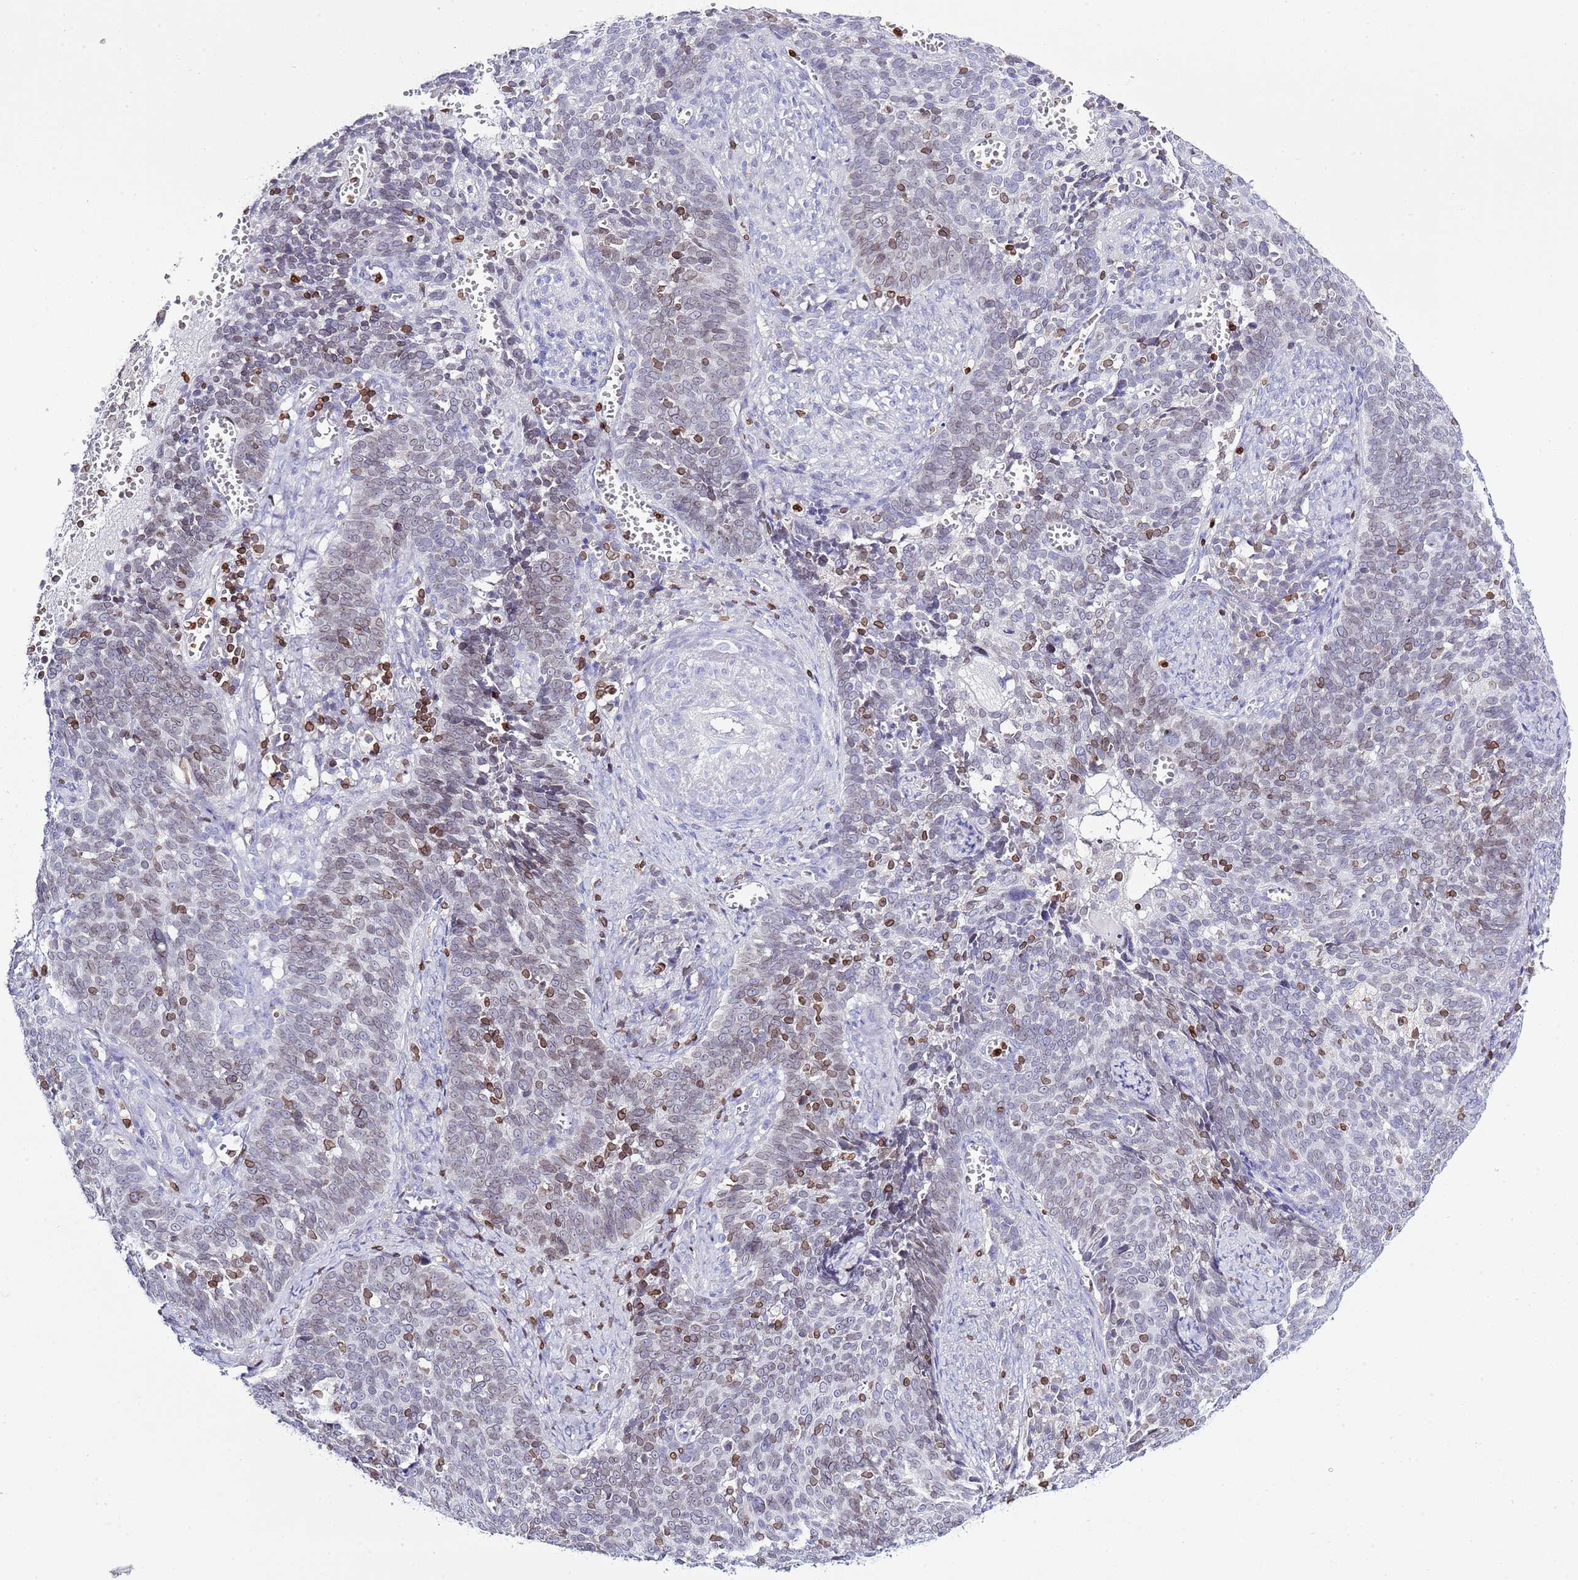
{"staining": {"intensity": "weak", "quantity": "25%-75%", "location": "cytoplasmic/membranous,nuclear"}, "tissue": "cervical cancer", "cell_type": "Tumor cells", "image_type": "cancer", "snomed": [{"axis": "morphology", "description": "Normal tissue, NOS"}, {"axis": "morphology", "description": "Squamous cell carcinoma, NOS"}, {"axis": "topography", "description": "Cervix"}], "caption": "A brown stain shows weak cytoplasmic/membranous and nuclear staining of a protein in cervical cancer tumor cells.", "gene": "LBR", "patient": {"sex": "female", "age": 39}}